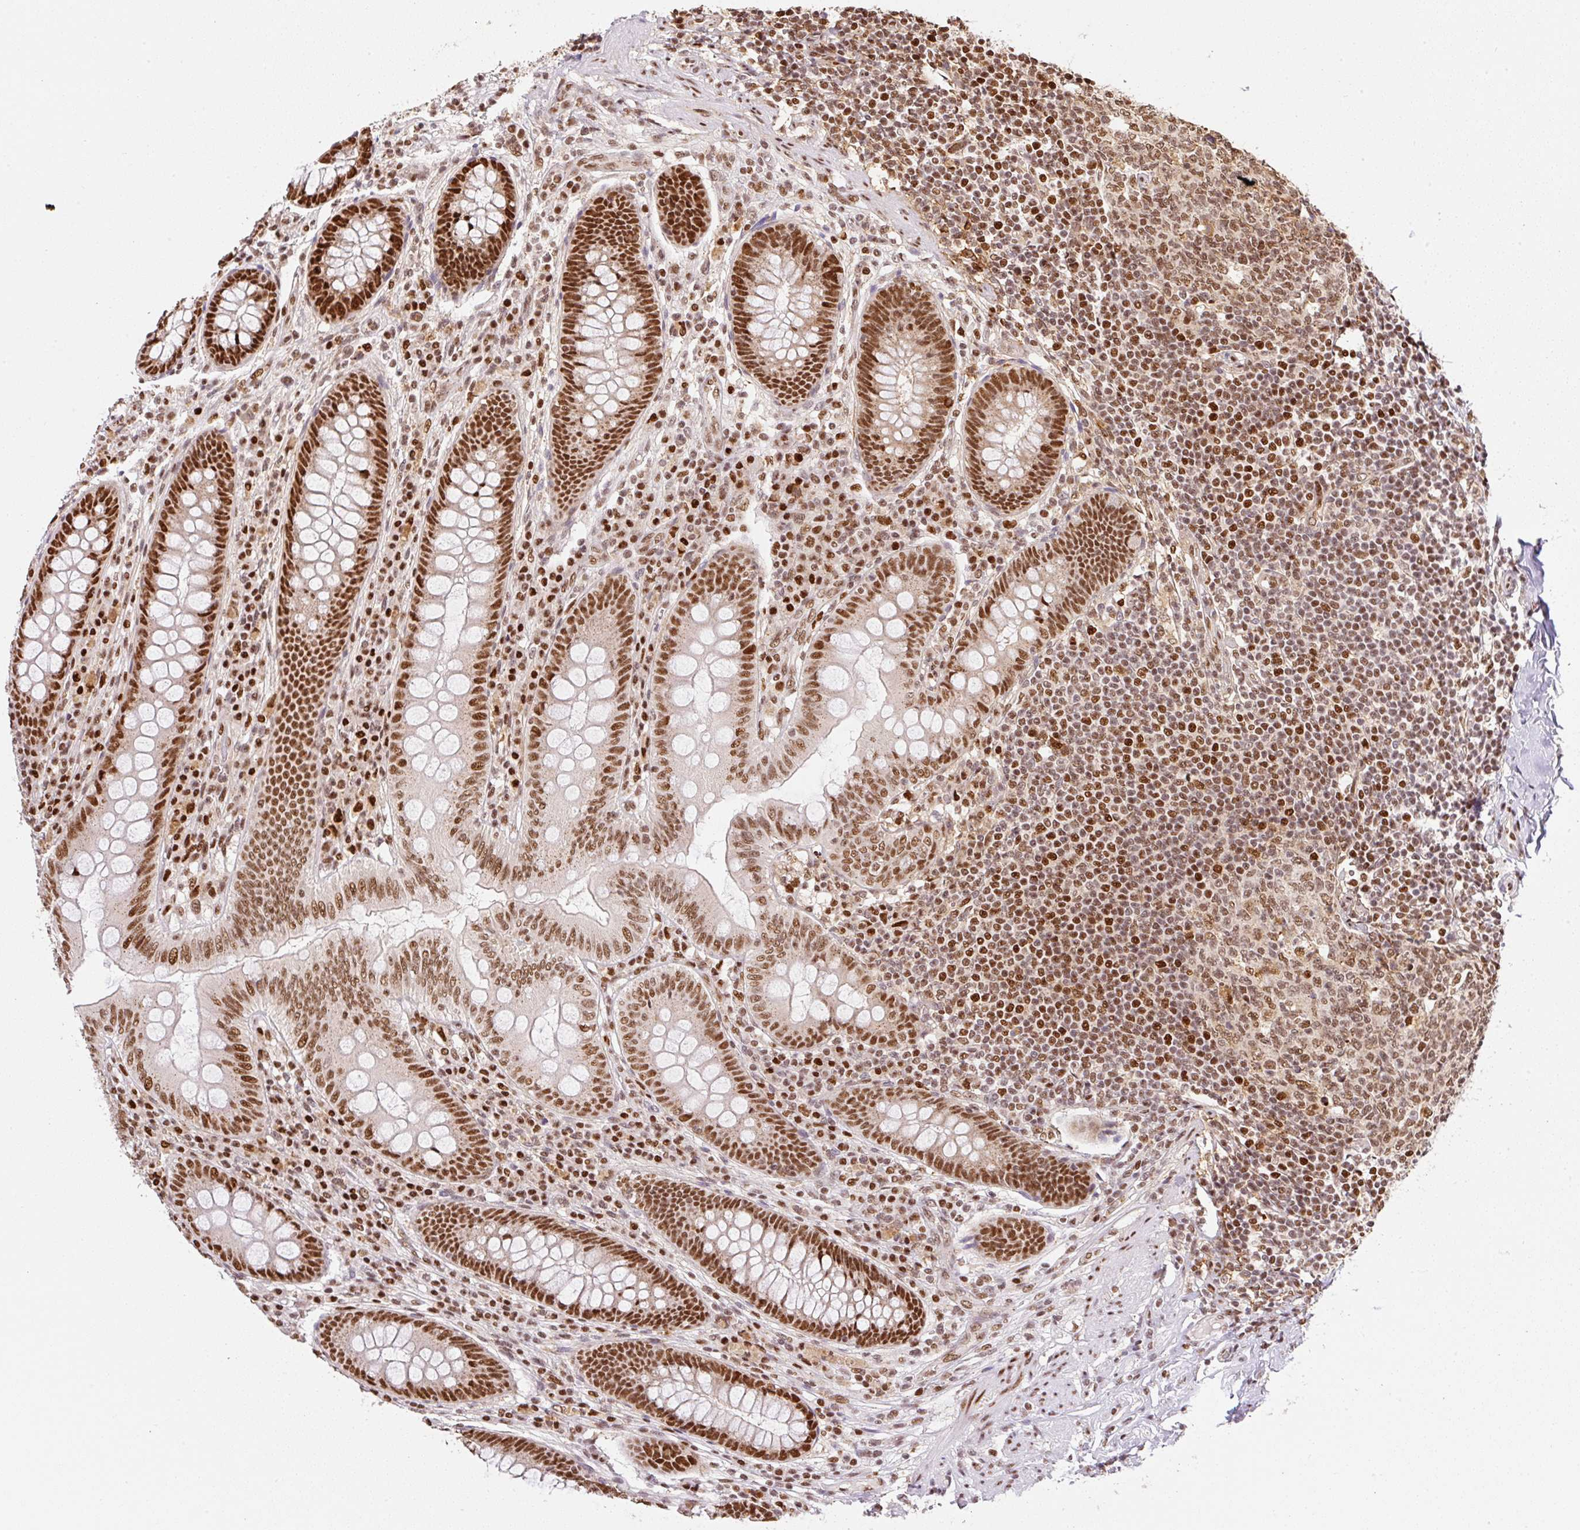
{"staining": {"intensity": "strong", "quantity": ">75%", "location": "nuclear"}, "tissue": "appendix", "cell_type": "Glandular cells", "image_type": "normal", "snomed": [{"axis": "morphology", "description": "Normal tissue, NOS"}, {"axis": "topography", "description": "Appendix"}], "caption": "Normal appendix displays strong nuclear staining in approximately >75% of glandular cells, visualized by immunohistochemistry.", "gene": "GPR139", "patient": {"sex": "male", "age": 71}}